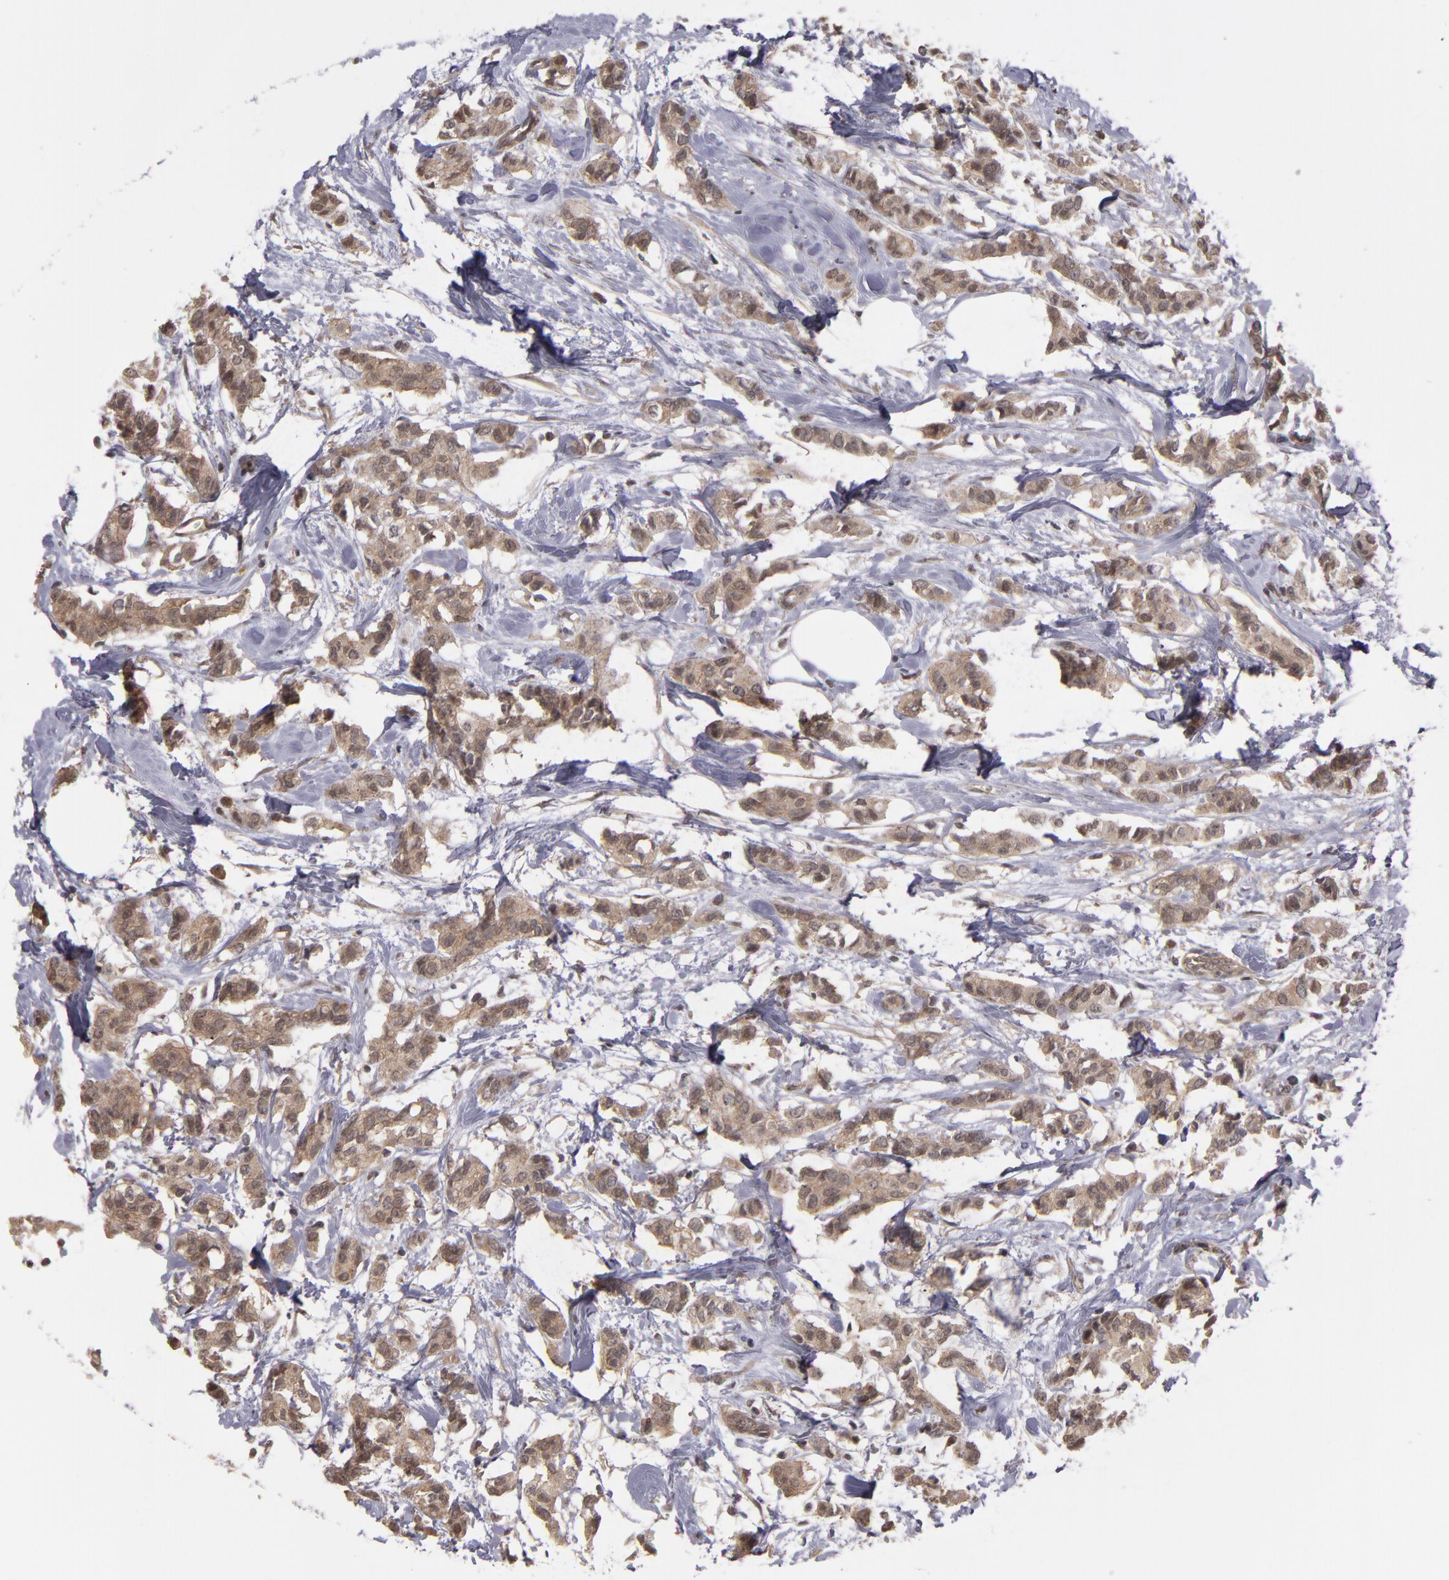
{"staining": {"intensity": "weak", "quantity": ">75%", "location": "cytoplasmic/membranous"}, "tissue": "breast cancer", "cell_type": "Tumor cells", "image_type": "cancer", "snomed": [{"axis": "morphology", "description": "Duct carcinoma"}, {"axis": "topography", "description": "Breast"}], "caption": "Immunohistochemistry (IHC) micrograph of human invasive ductal carcinoma (breast) stained for a protein (brown), which demonstrates low levels of weak cytoplasmic/membranous expression in about >75% of tumor cells.", "gene": "CTSO", "patient": {"sex": "female", "age": 84}}